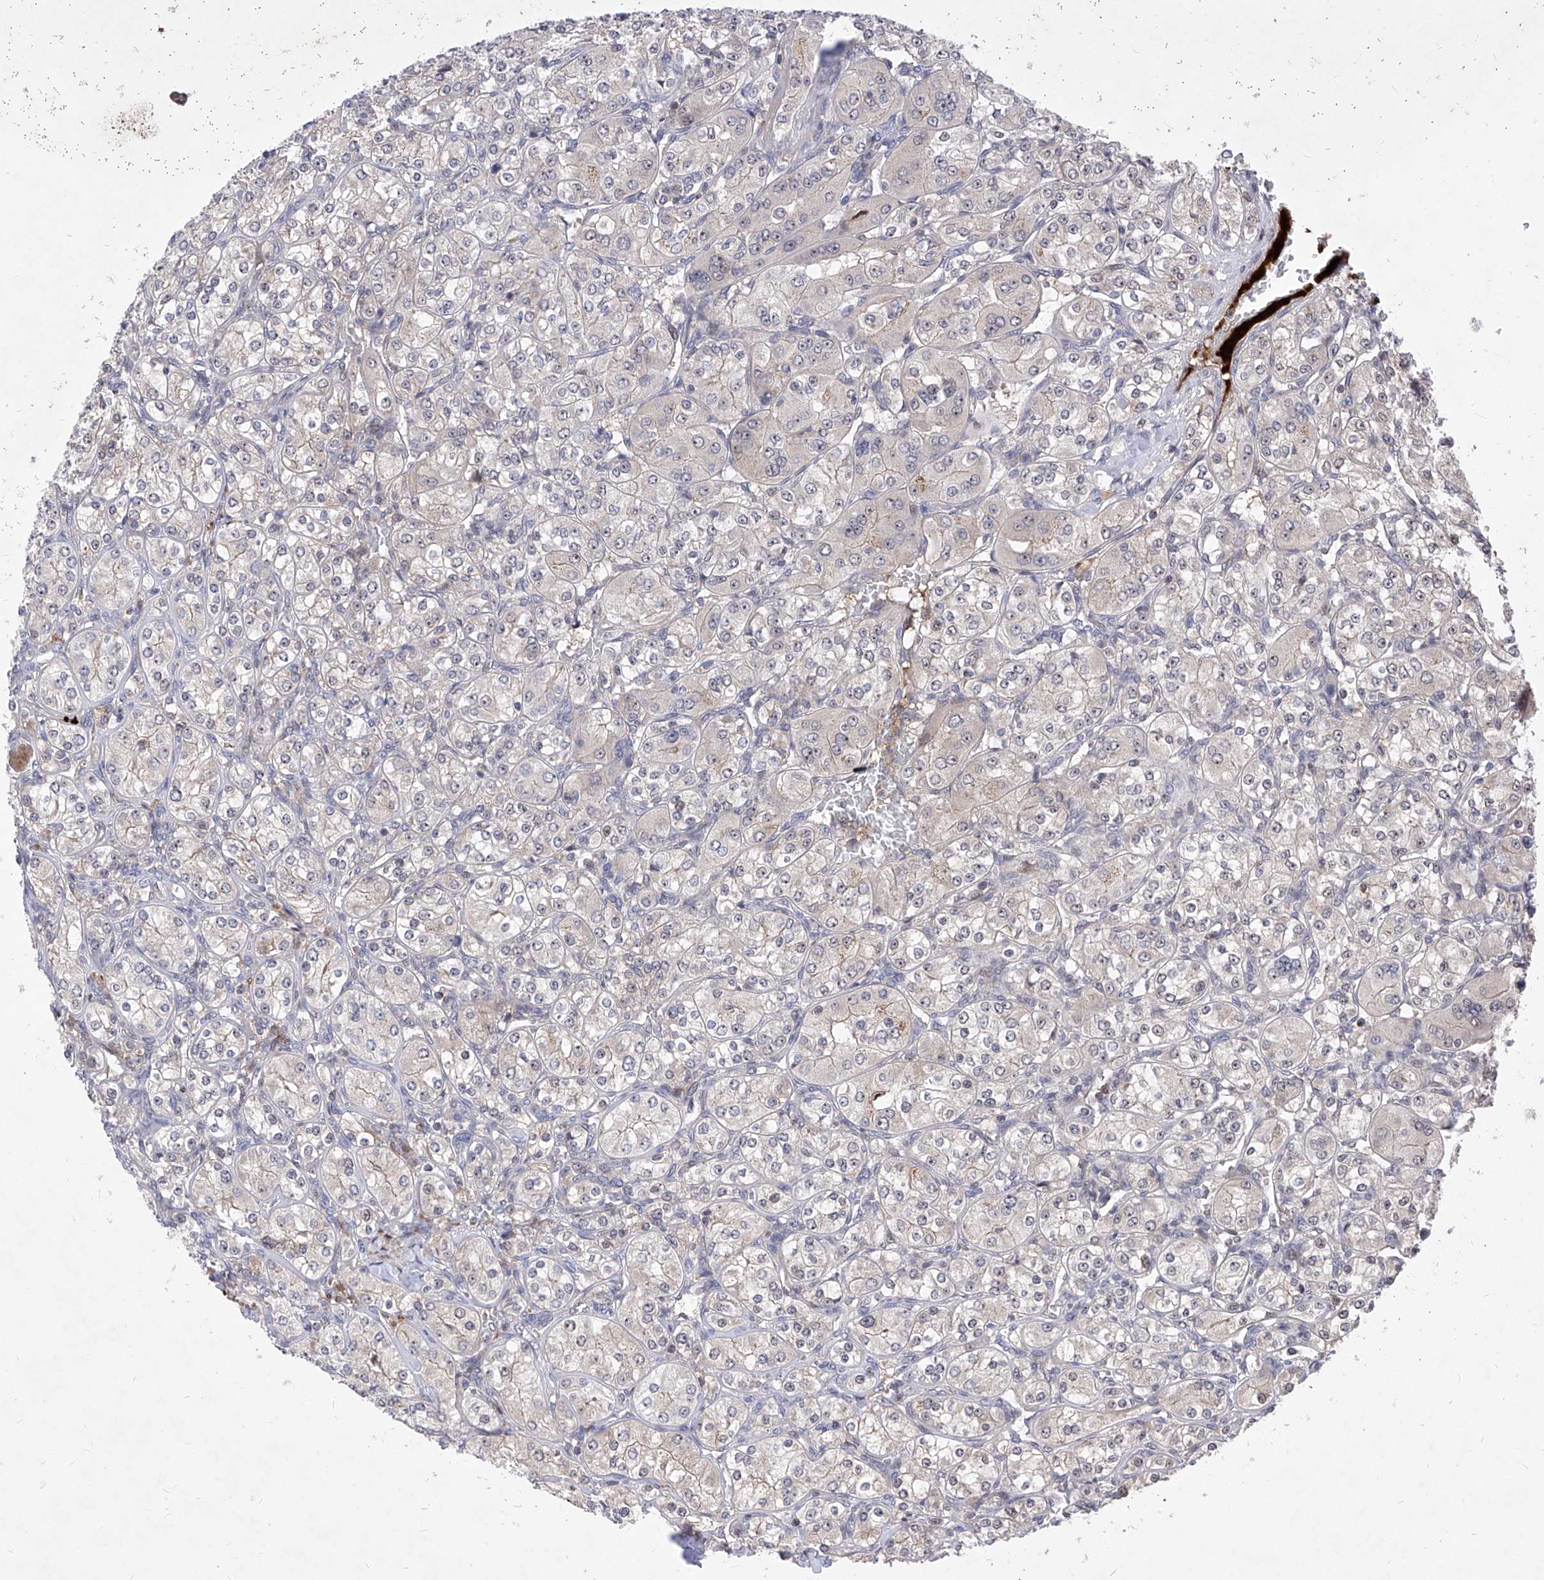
{"staining": {"intensity": "negative", "quantity": "none", "location": "none"}, "tissue": "renal cancer", "cell_type": "Tumor cells", "image_type": "cancer", "snomed": [{"axis": "morphology", "description": "Adenocarcinoma, NOS"}, {"axis": "topography", "description": "Kidney"}], "caption": "Tumor cells show no significant expression in renal cancer. (DAB IHC with hematoxylin counter stain).", "gene": "LGR4", "patient": {"sex": "male", "age": 77}}